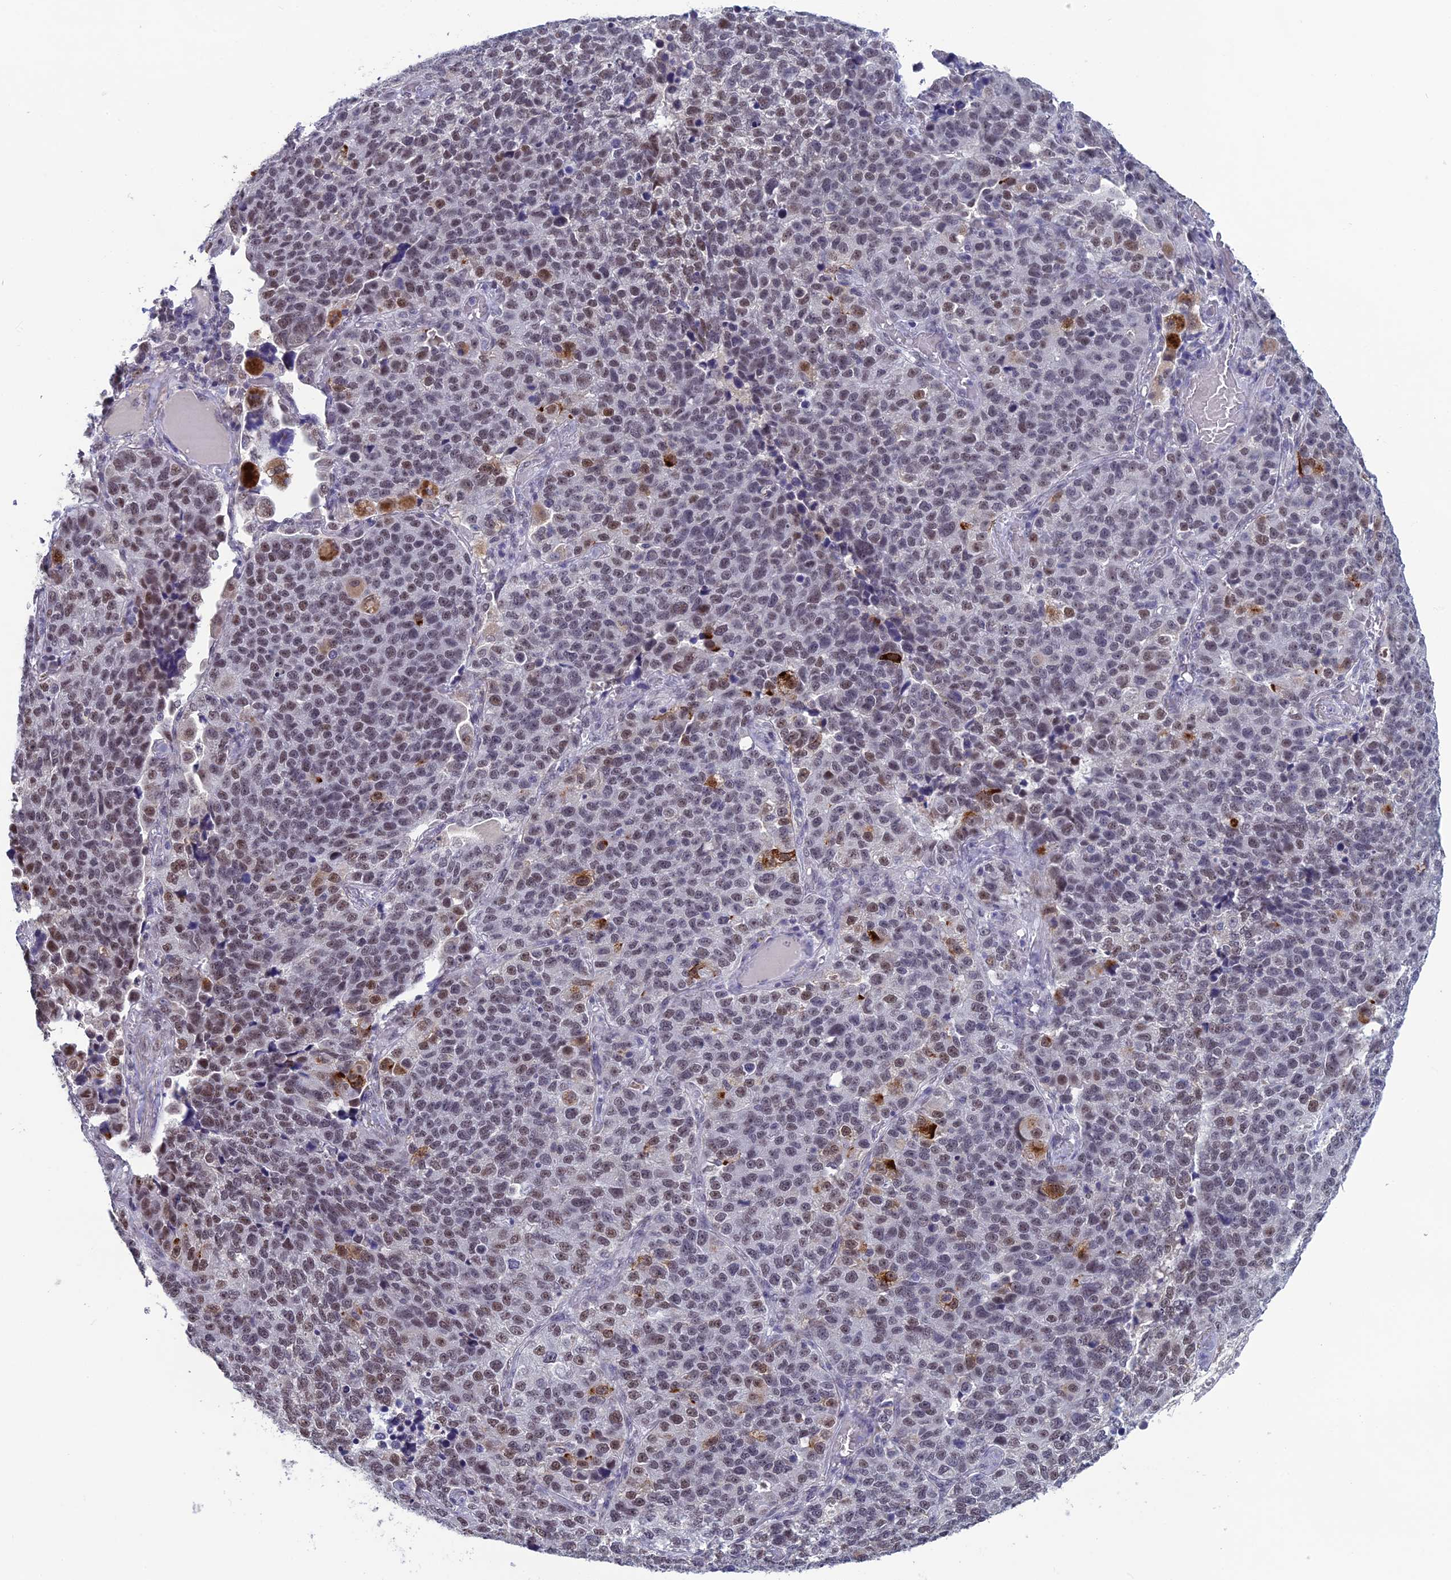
{"staining": {"intensity": "moderate", "quantity": "25%-75%", "location": "nuclear"}, "tissue": "lung cancer", "cell_type": "Tumor cells", "image_type": "cancer", "snomed": [{"axis": "morphology", "description": "Adenocarcinoma, NOS"}, {"axis": "topography", "description": "Lung"}], "caption": "IHC of adenocarcinoma (lung) demonstrates medium levels of moderate nuclear expression in approximately 25%-75% of tumor cells.", "gene": "MT-CO3", "patient": {"sex": "male", "age": 49}}